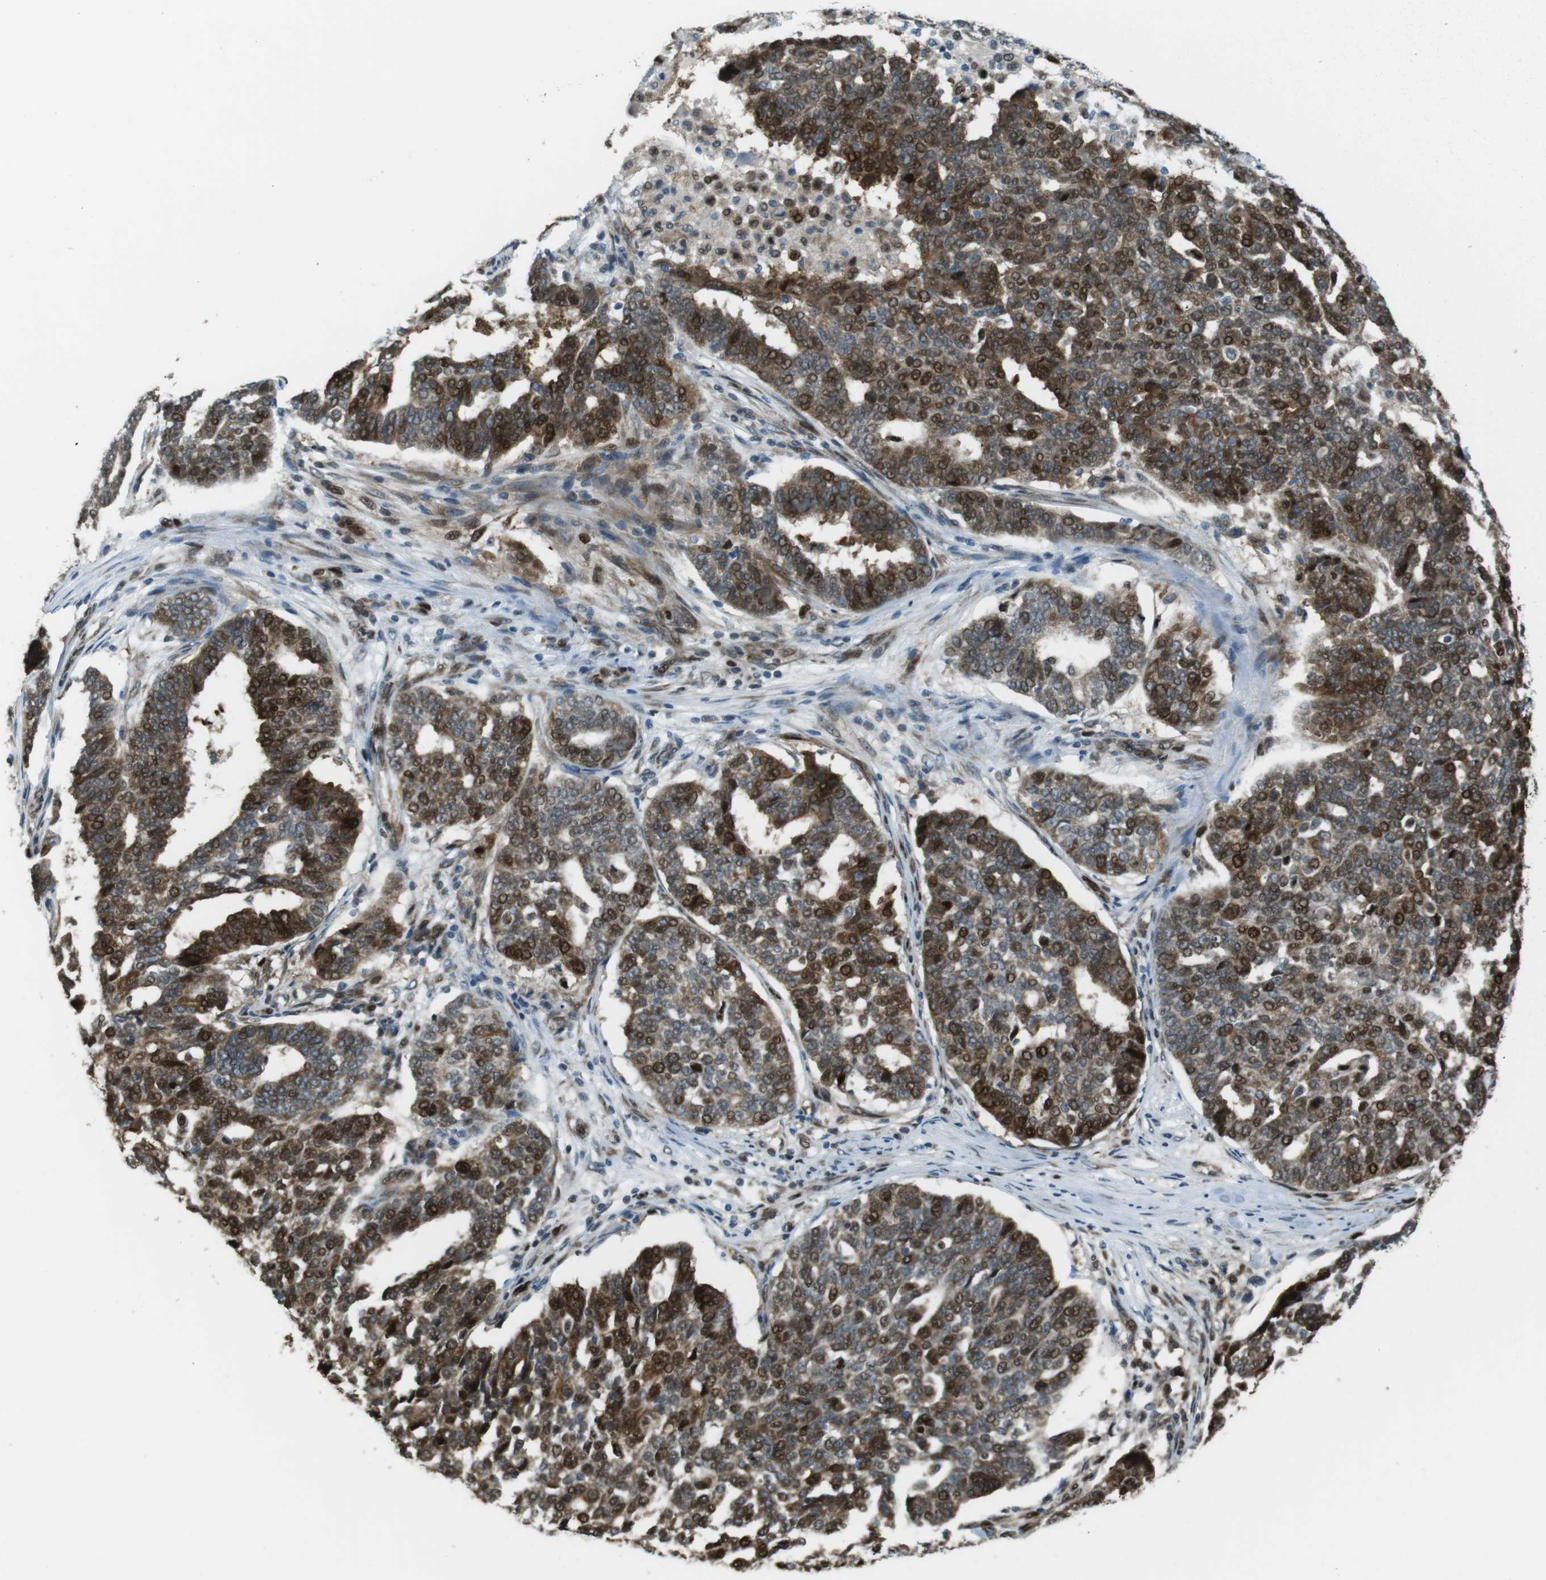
{"staining": {"intensity": "strong", "quantity": "25%-75%", "location": "cytoplasmic/membranous,nuclear"}, "tissue": "ovarian cancer", "cell_type": "Tumor cells", "image_type": "cancer", "snomed": [{"axis": "morphology", "description": "Cystadenocarcinoma, serous, NOS"}, {"axis": "topography", "description": "Ovary"}], "caption": "A micrograph of ovarian cancer (serous cystadenocarcinoma) stained for a protein reveals strong cytoplasmic/membranous and nuclear brown staining in tumor cells.", "gene": "ZNF330", "patient": {"sex": "female", "age": 59}}